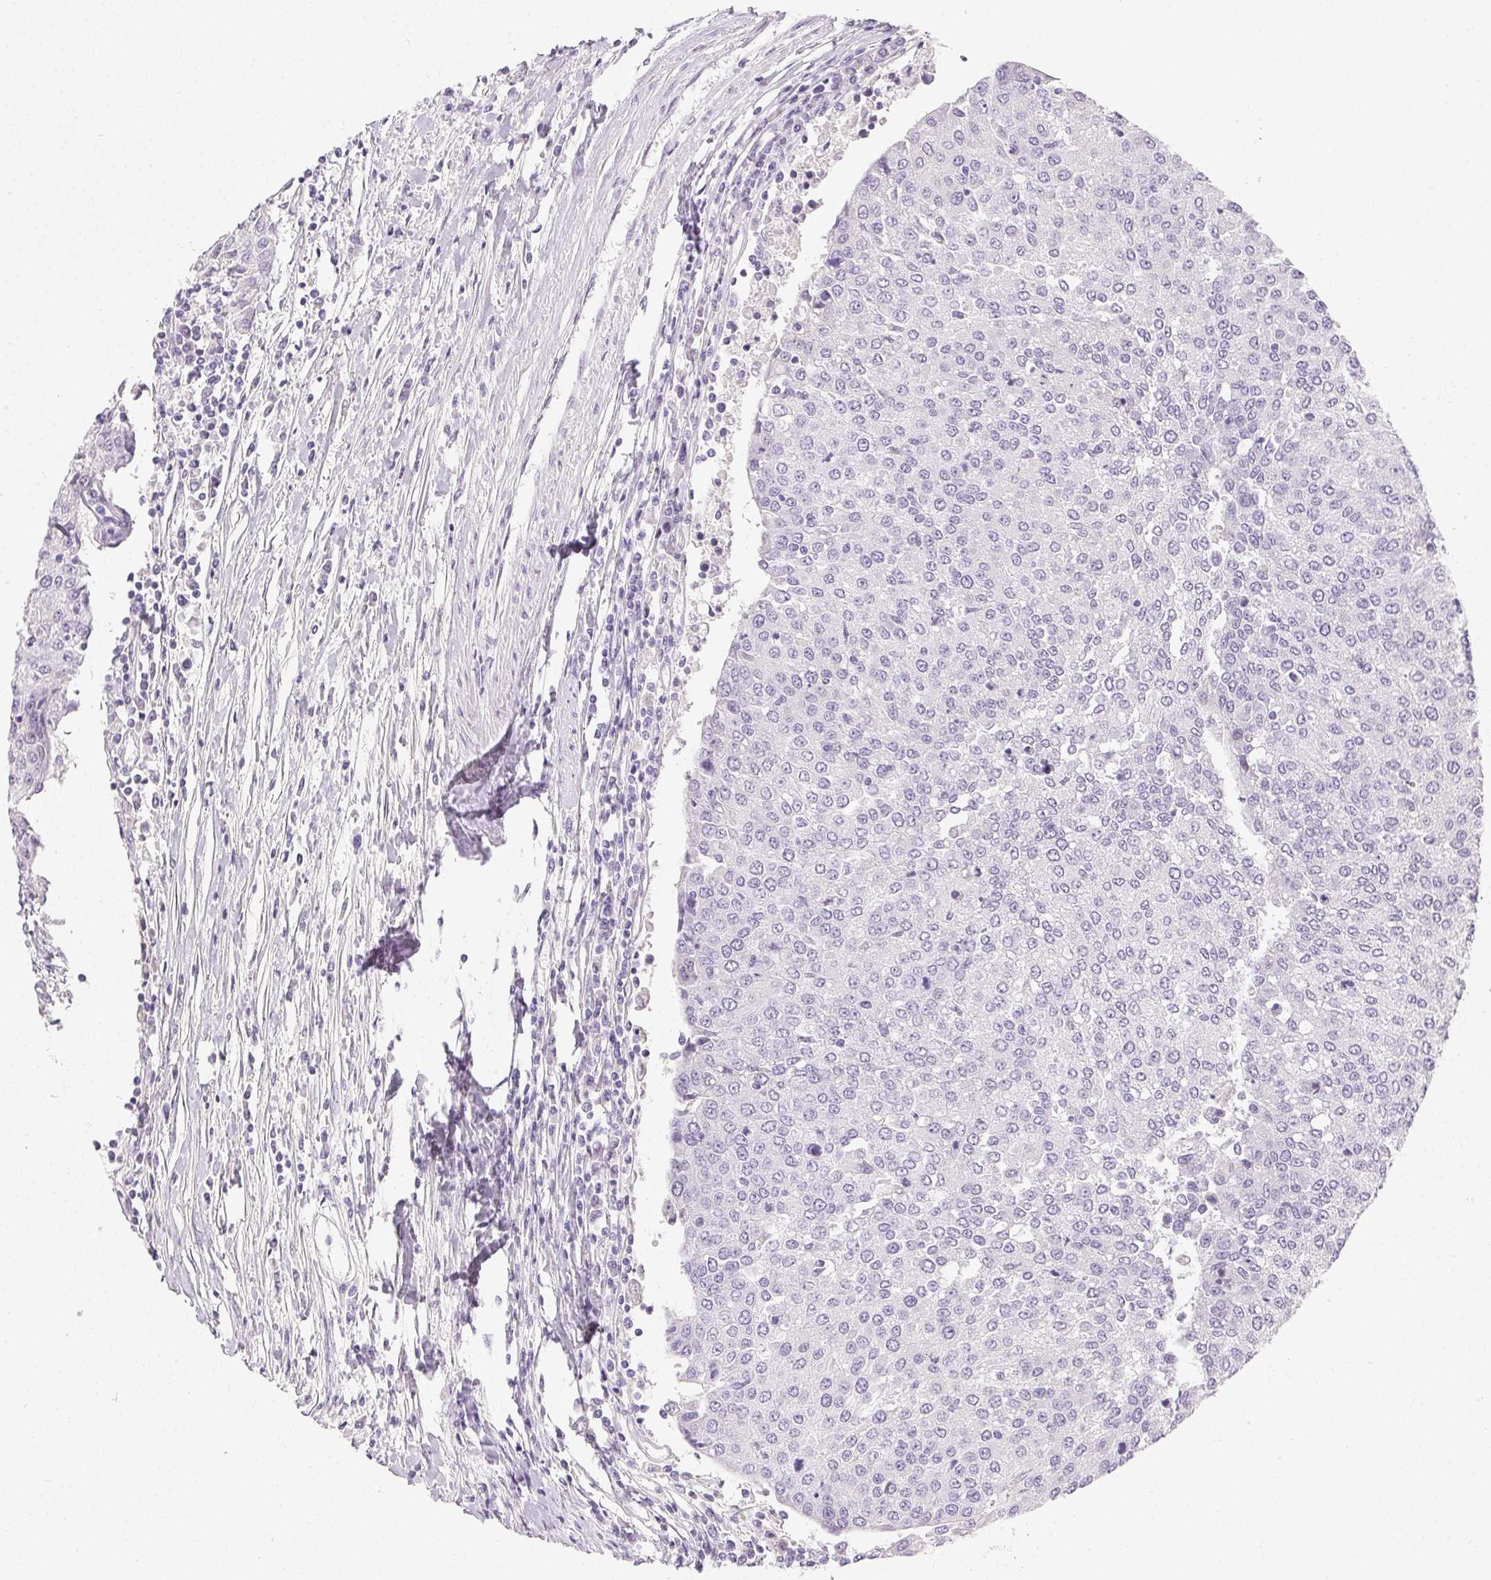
{"staining": {"intensity": "negative", "quantity": "none", "location": "none"}, "tissue": "urothelial cancer", "cell_type": "Tumor cells", "image_type": "cancer", "snomed": [{"axis": "morphology", "description": "Urothelial carcinoma, High grade"}, {"axis": "topography", "description": "Urinary bladder"}], "caption": "There is no significant staining in tumor cells of urothelial carcinoma (high-grade). Brightfield microscopy of immunohistochemistry (IHC) stained with DAB (3,3'-diaminobenzidine) (brown) and hematoxylin (blue), captured at high magnification.", "gene": "MIOX", "patient": {"sex": "female", "age": 85}}